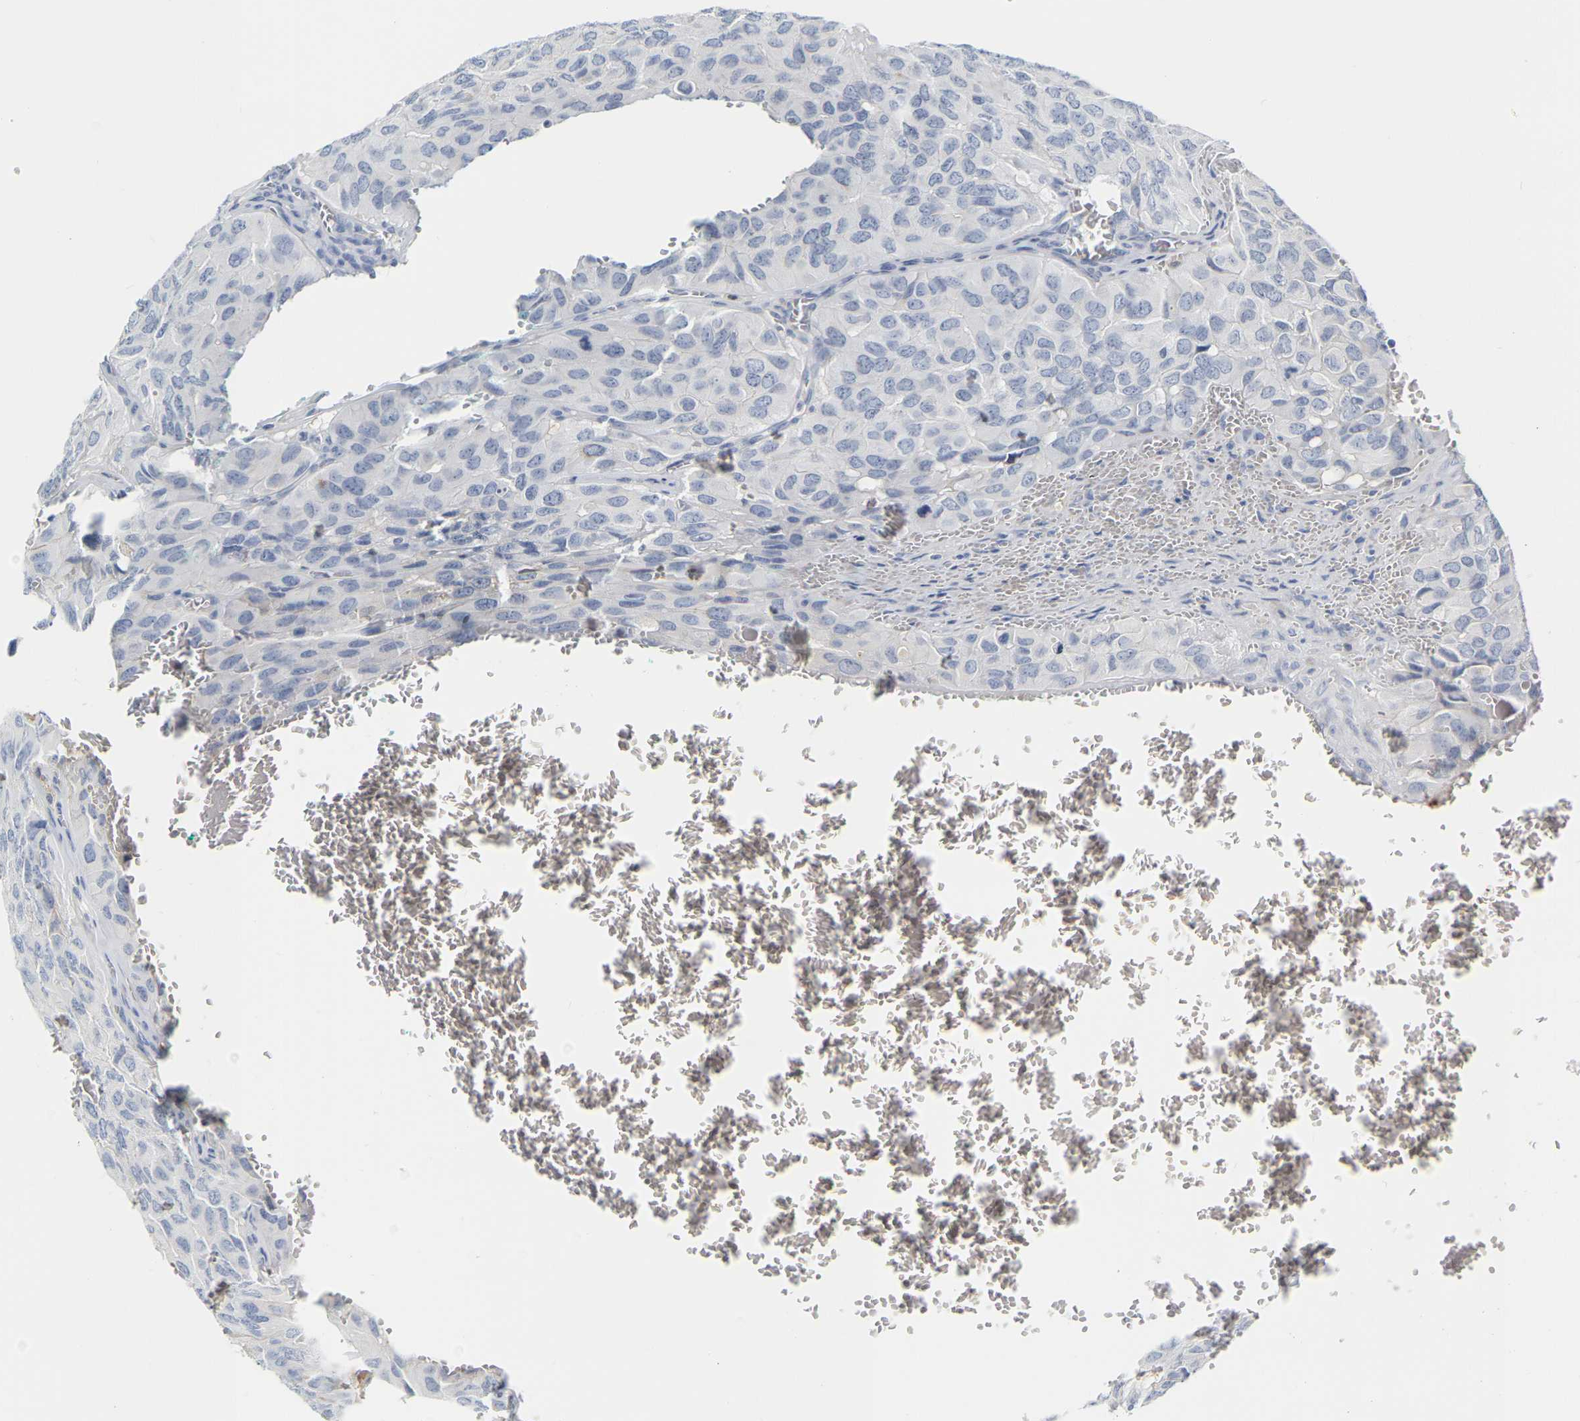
{"staining": {"intensity": "negative", "quantity": "none", "location": "none"}, "tissue": "head and neck cancer", "cell_type": "Tumor cells", "image_type": "cancer", "snomed": [{"axis": "morphology", "description": "Adenocarcinoma, NOS"}, {"axis": "topography", "description": "Salivary gland, NOS"}, {"axis": "topography", "description": "Head-Neck"}], "caption": "Tumor cells are negative for brown protein staining in head and neck cancer.", "gene": "GNAS", "patient": {"sex": "female", "age": 76}}